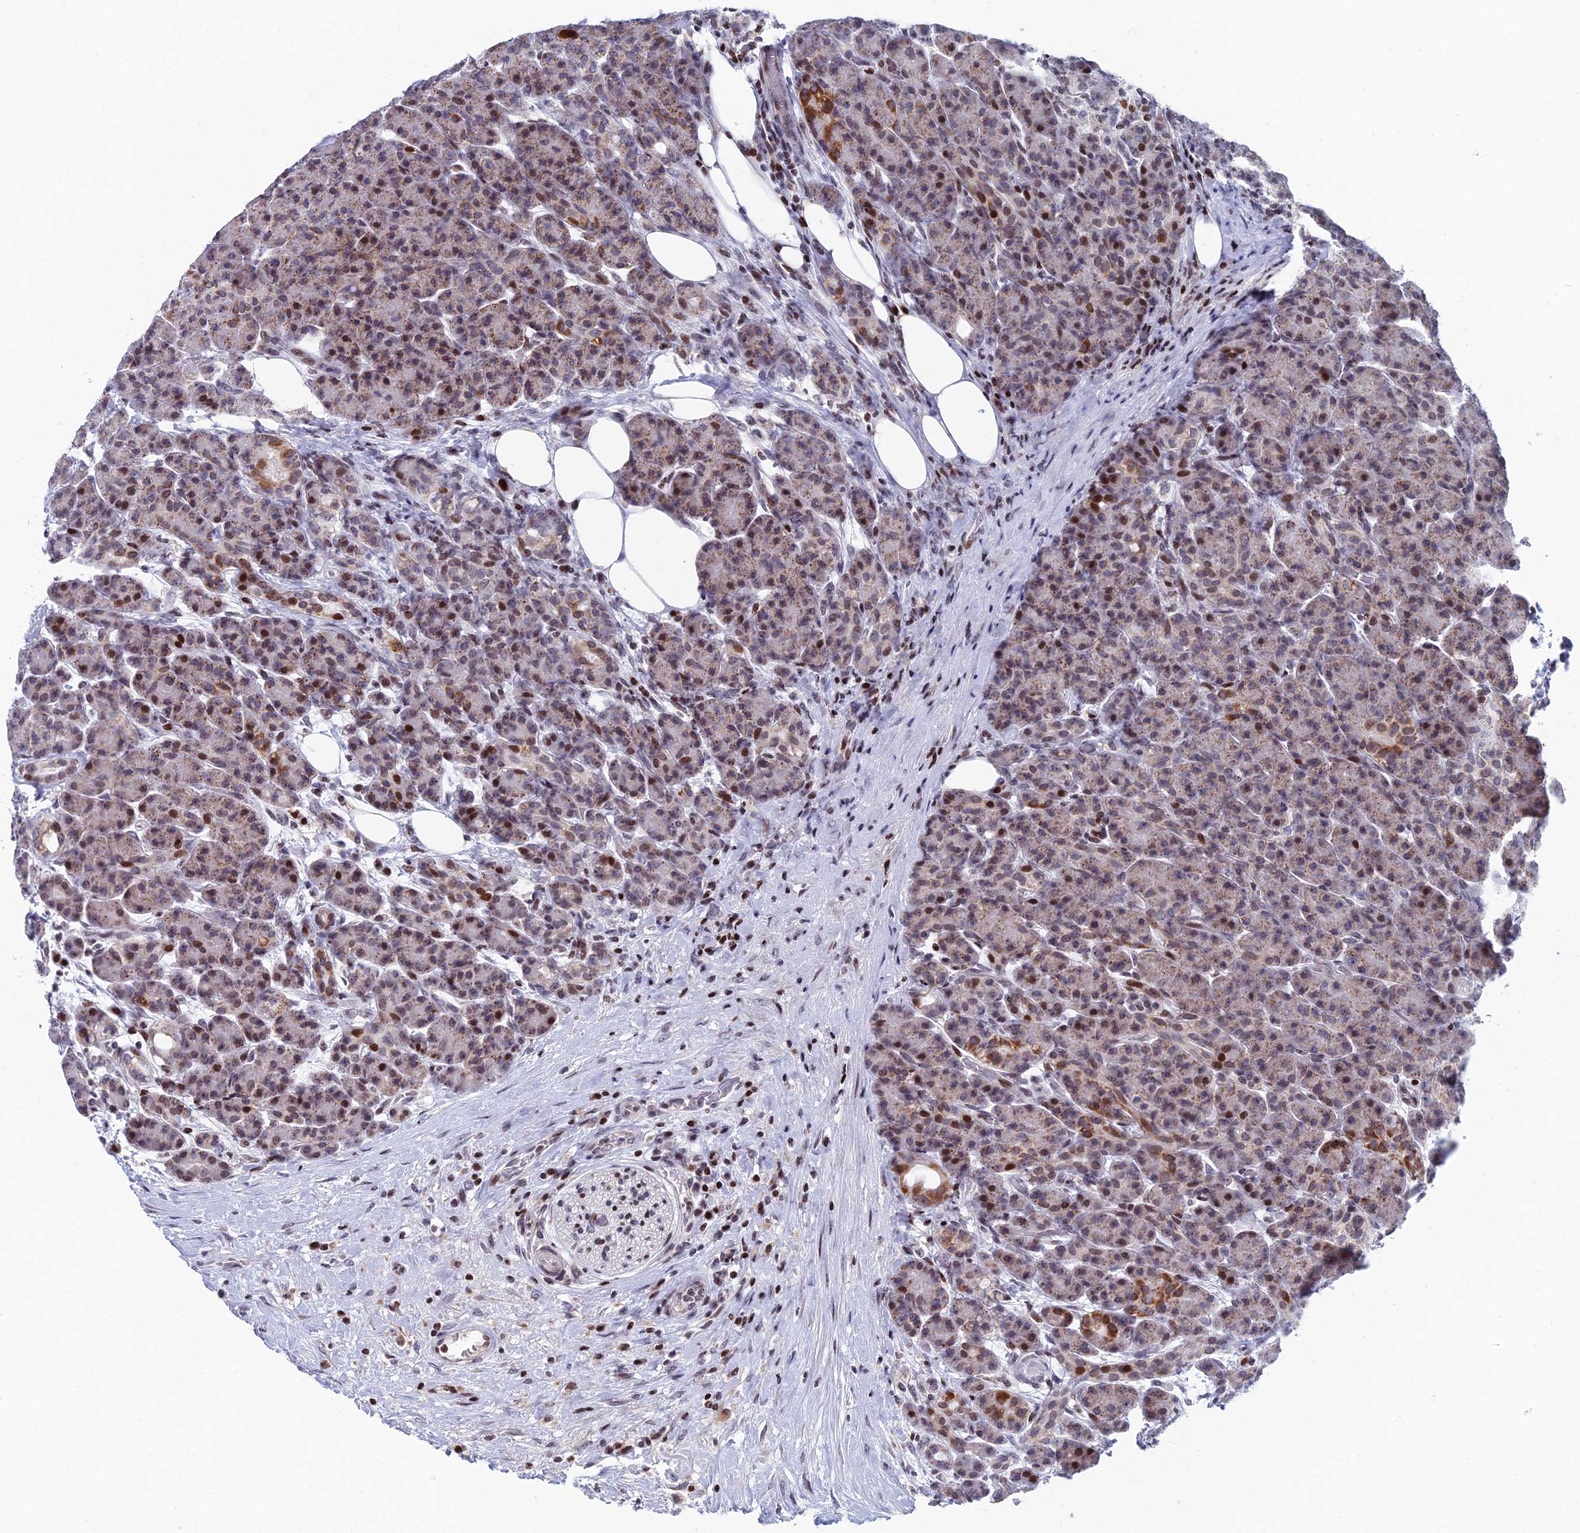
{"staining": {"intensity": "strong", "quantity": "25%-75%", "location": "cytoplasmic/membranous,nuclear"}, "tissue": "pancreas", "cell_type": "Exocrine glandular cells", "image_type": "normal", "snomed": [{"axis": "morphology", "description": "Normal tissue, NOS"}, {"axis": "topography", "description": "Pancreas"}], "caption": "An immunohistochemistry histopathology image of unremarkable tissue is shown. Protein staining in brown labels strong cytoplasmic/membranous,nuclear positivity in pancreas within exocrine glandular cells.", "gene": "AFF3", "patient": {"sex": "male", "age": 63}}